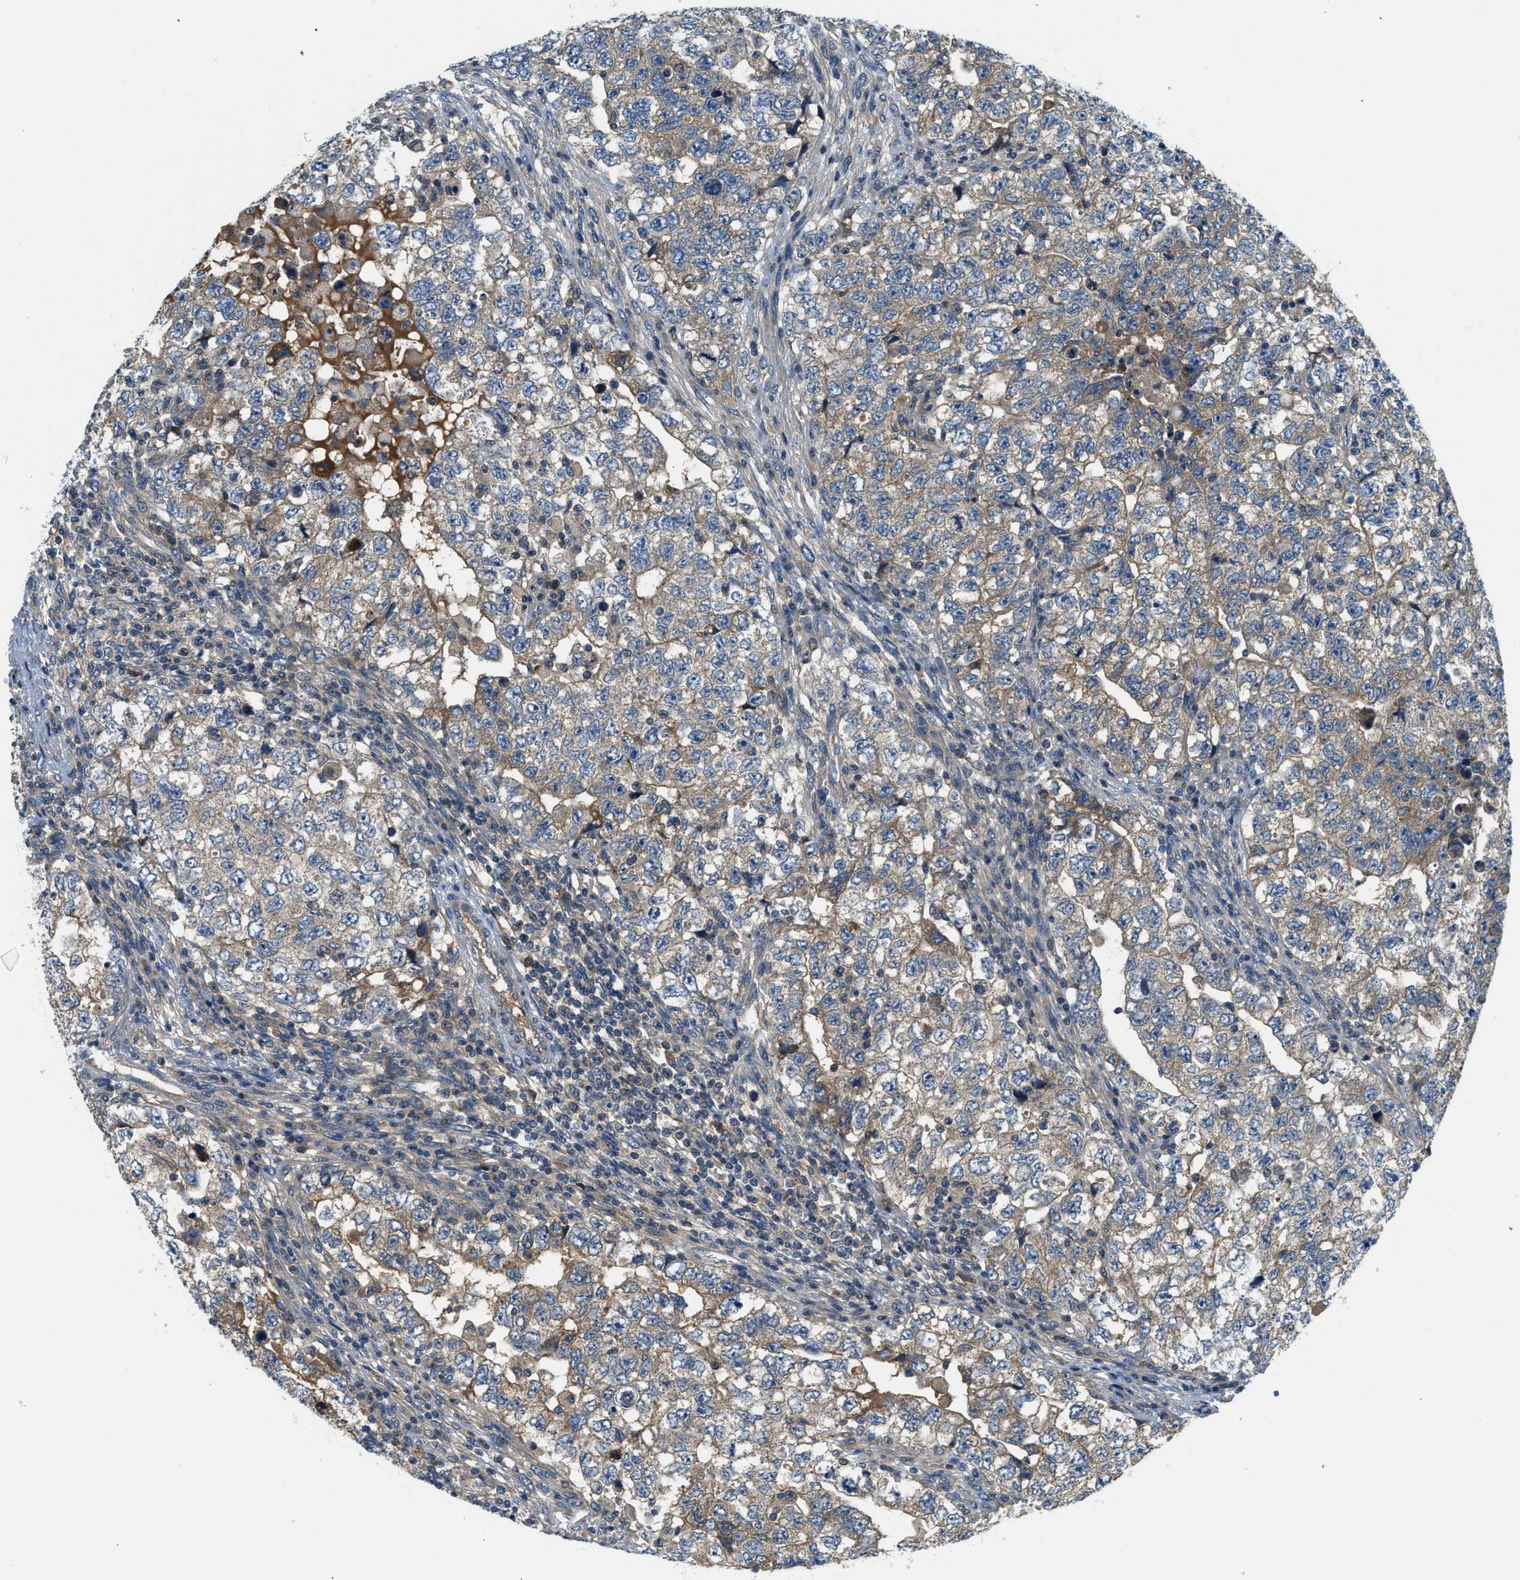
{"staining": {"intensity": "weak", "quantity": "25%-75%", "location": "cytoplasmic/membranous"}, "tissue": "testis cancer", "cell_type": "Tumor cells", "image_type": "cancer", "snomed": [{"axis": "morphology", "description": "Carcinoma, Embryonal, NOS"}, {"axis": "topography", "description": "Testis"}], "caption": "Tumor cells display low levels of weak cytoplasmic/membranous positivity in approximately 25%-75% of cells in human testis embryonal carcinoma.", "gene": "KCNK1", "patient": {"sex": "male", "age": 36}}